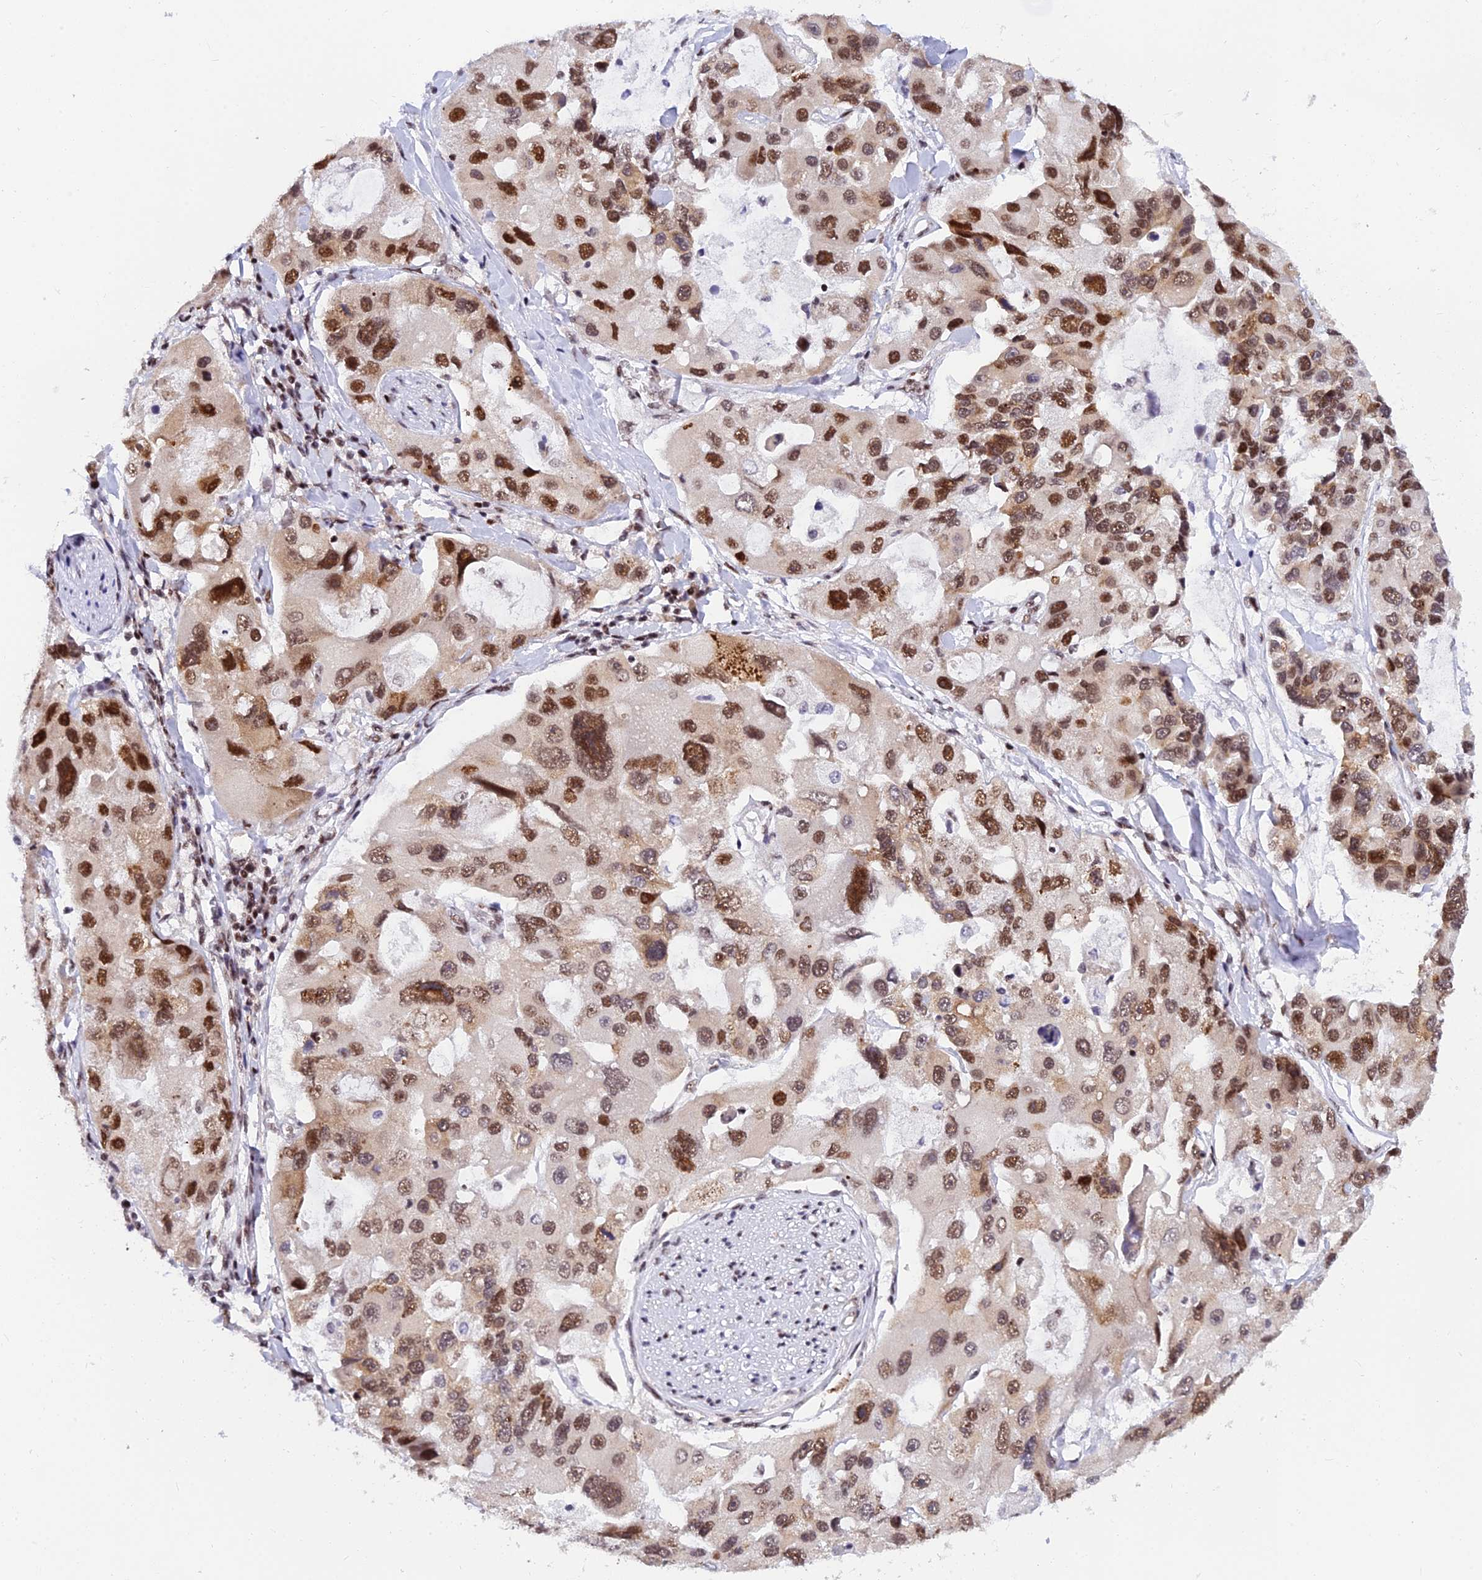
{"staining": {"intensity": "moderate", "quantity": ">75%", "location": "nuclear"}, "tissue": "lung cancer", "cell_type": "Tumor cells", "image_type": "cancer", "snomed": [{"axis": "morphology", "description": "Adenocarcinoma, NOS"}, {"axis": "topography", "description": "Lung"}], "caption": "This image demonstrates adenocarcinoma (lung) stained with immunohistochemistry (IHC) to label a protein in brown. The nuclear of tumor cells show moderate positivity for the protein. Nuclei are counter-stained blue.", "gene": "USP22", "patient": {"sex": "female", "age": 54}}